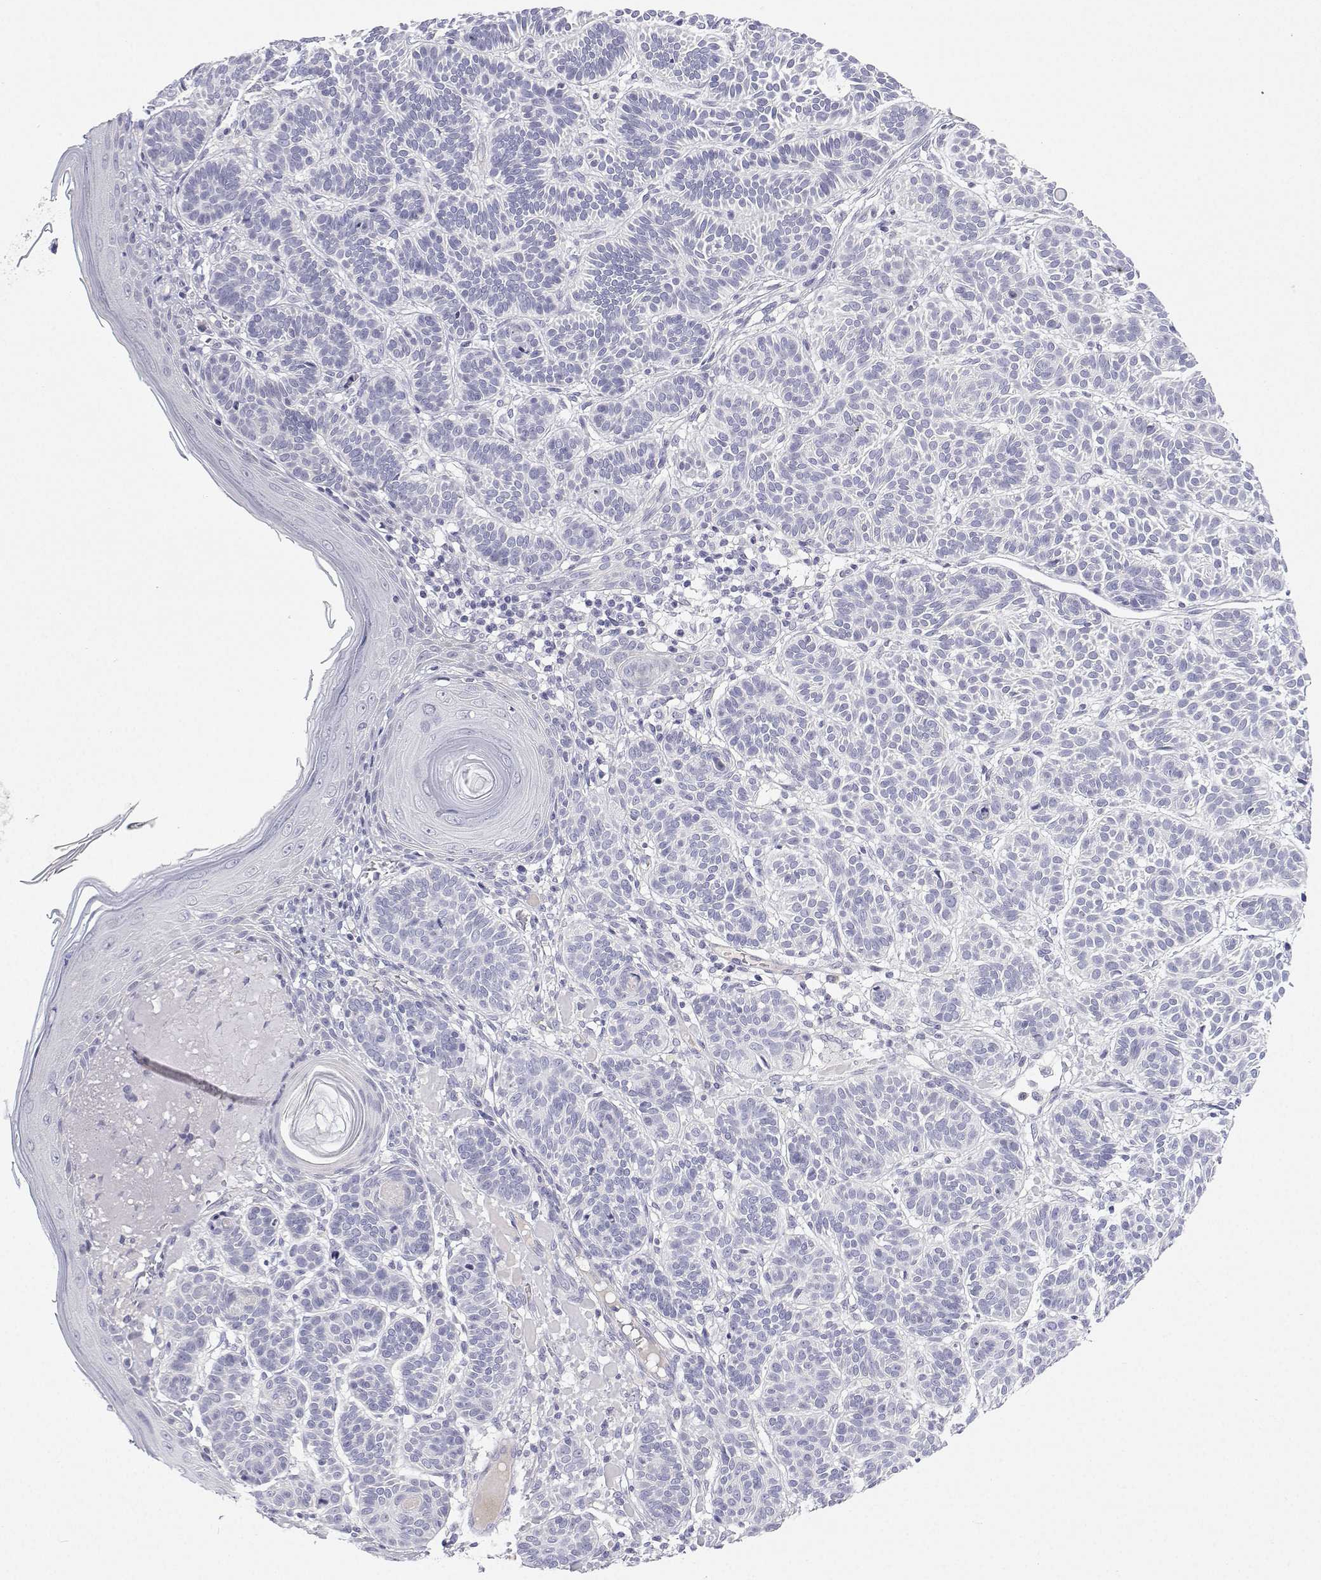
{"staining": {"intensity": "negative", "quantity": "none", "location": "none"}, "tissue": "skin cancer", "cell_type": "Tumor cells", "image_type": "cancer", "snomed": [{"axis": "morphology", "description": "Basal cell carcinoma"}, {"axis": "topography", "description": "Skin"}], "caption": "Skin cancer (basal cell carcinoma) was stained to show a protein in brown. There is no significant staining in tumor cells.", "gene": "ANKRD65", "patient": {"sex": "male", "age": 85}}